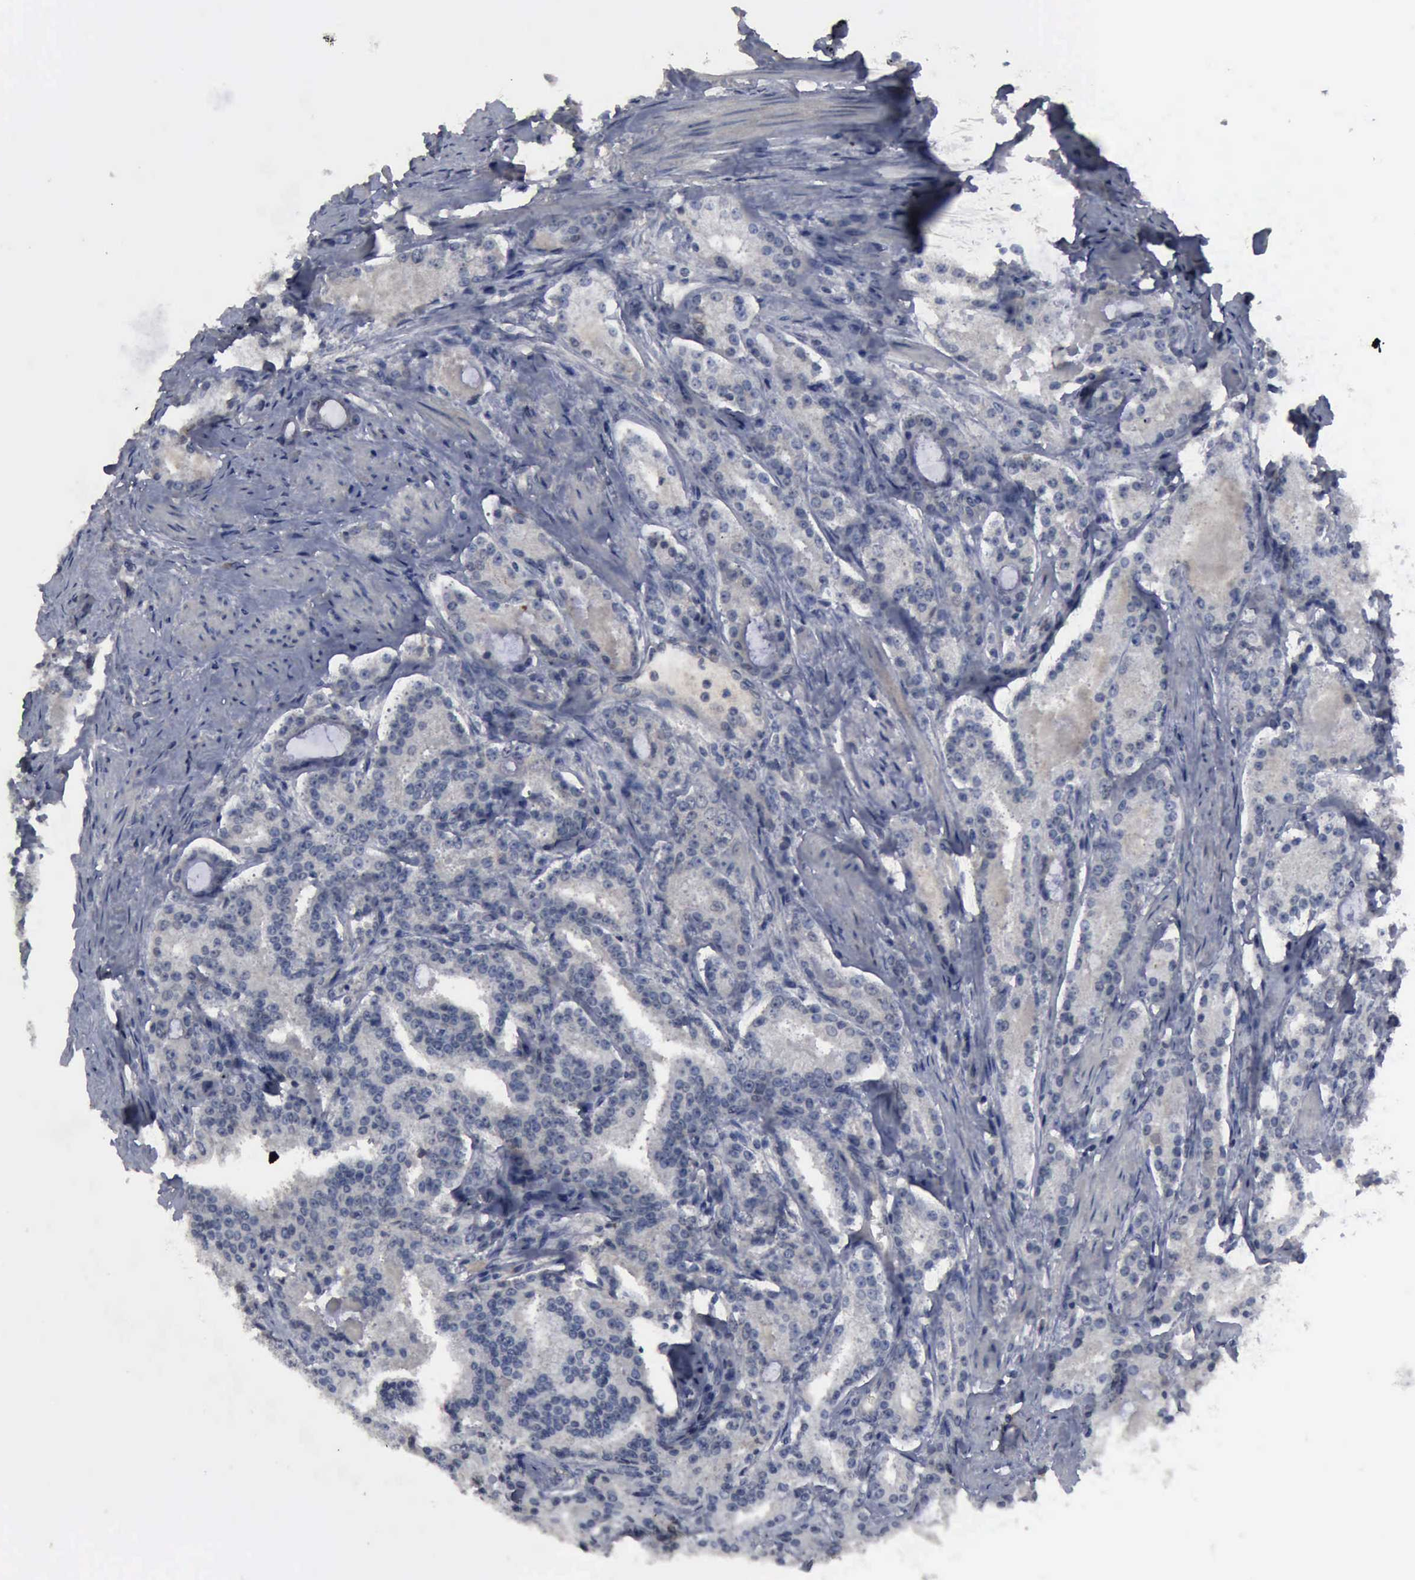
{"staining": {"intensity": "negative", "quantity": "none", "location": "none"}, "tissue": "prostate cancer", "cell_type": "Tumor cells", "image_type": "cancer", "snomed": [{"axis": "morphology", "description": "Adenocarcinoma, Medium grade"}, {"axis": "topography", "description": "Prostate"}], "caption": "Tumor cells show no significant staining in prostate medium-grade adenocarcinoma.", "gene": "MYO18B", "patient": {"sex": "male", "age": 72}}